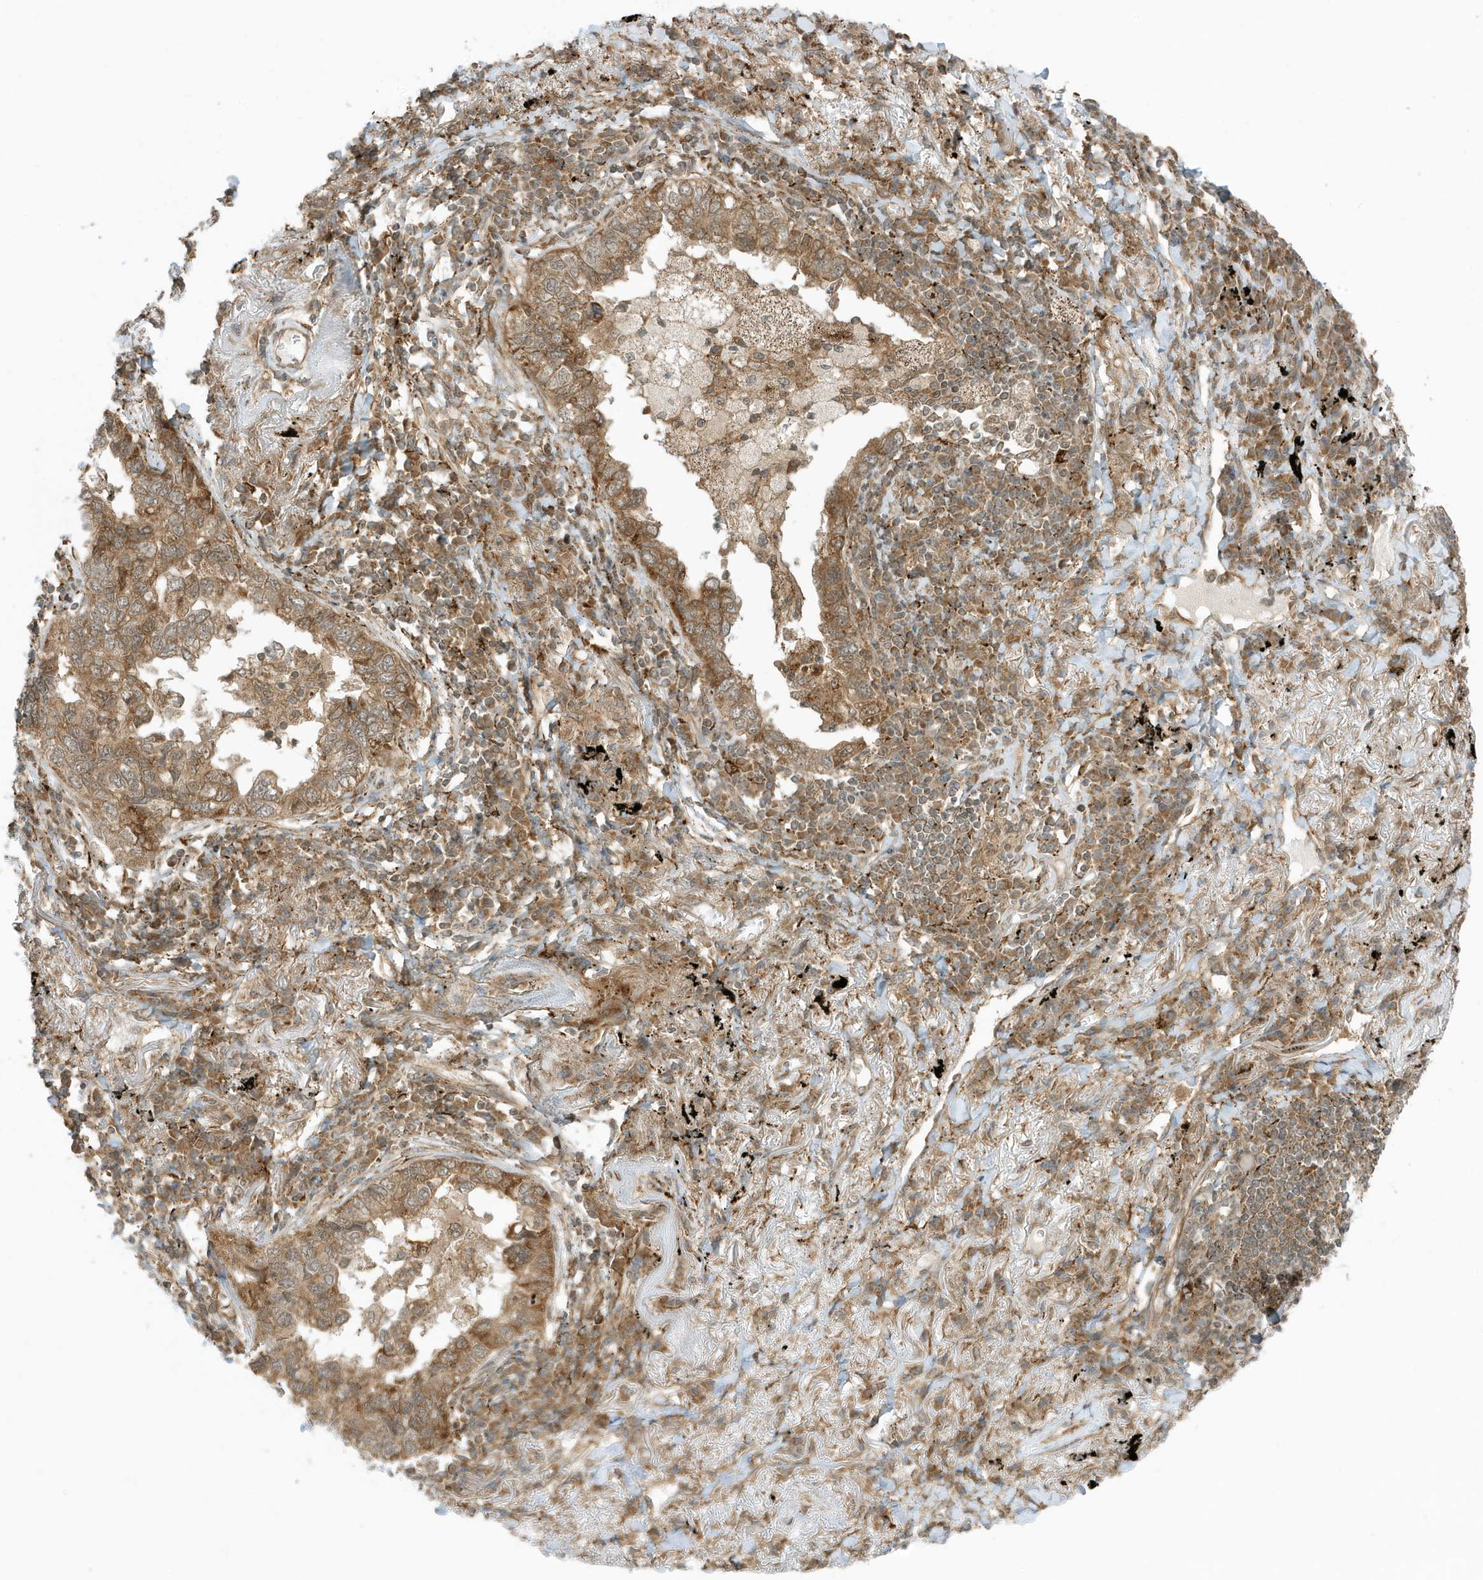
{"staining": {"intensity": "moderate", "quantity": ">75%", "location": "cytoplasmic/membranous"}, "tissue": "lung cancer", "cell_type": "Tumor cells", "image_type": "cancer", "snomed": [{"axis": "morphology", "description": "Adenocarcinoma, NOS"}, {"axis": "topography", "description": "Lung"}], "caption": "An immunohistochemistry photomicrograph of tumor tissue is shown. Protein staining in brown highlights moderate cytoplasmic/membranous positivity in lung adenocarcinoma within tumor cells.", "gene": "DHX36", "patient": {"sex": "male", "age": 65}}